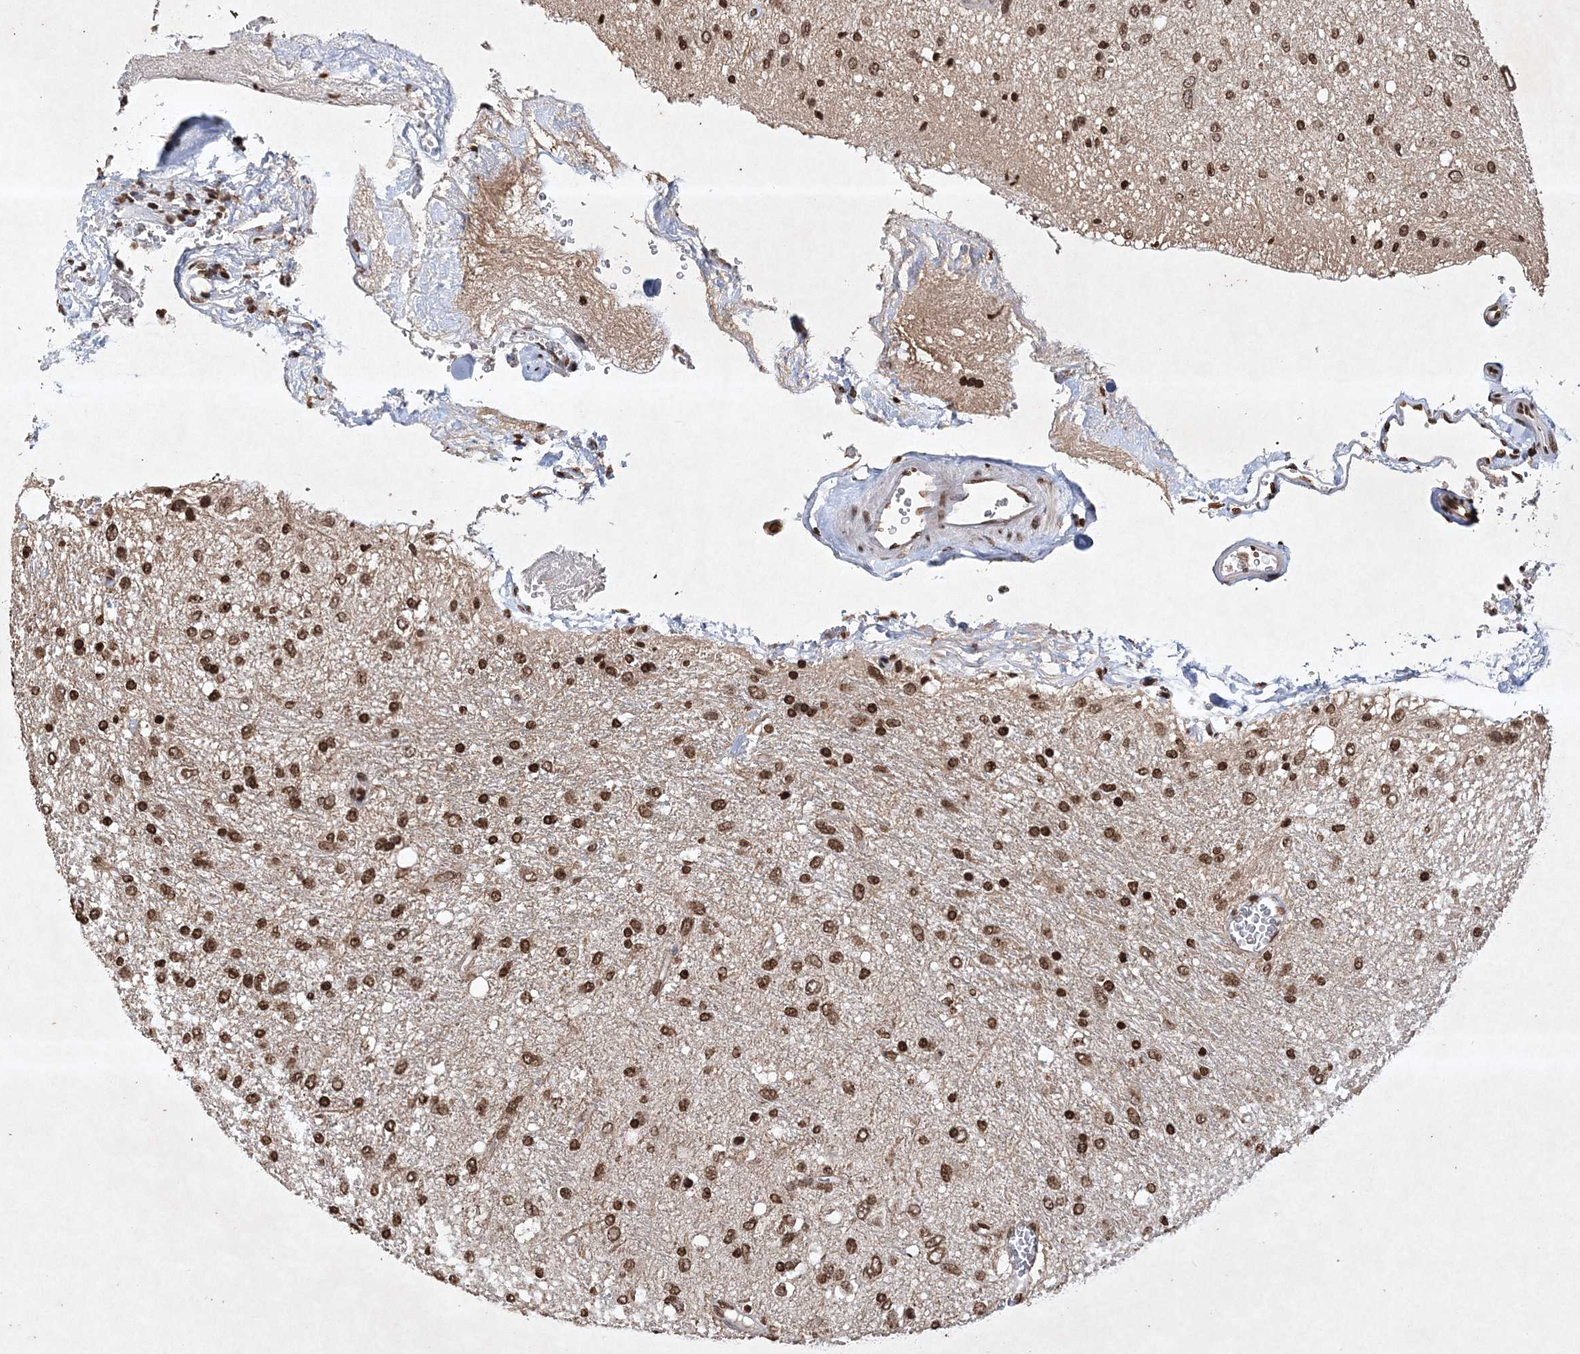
{"staining": {"intensity": "moderate", "quantity": ">75%", "location": "nuclear"}, "tissue": "glioma", "cell_type": "Tumor cells", "image_type": "cancer", "snomed": [{"axis": "morphology", "description": "Glioma, malignant, Low grade"}, {"axis": "topography", "description": "Brain"}], "caption": "Moderate nuclear expression is appreciated in approximately >75% of tumor cells in glioma.", "gene": "NEDD9", "patient": {"sex": "male", "age": 77}}